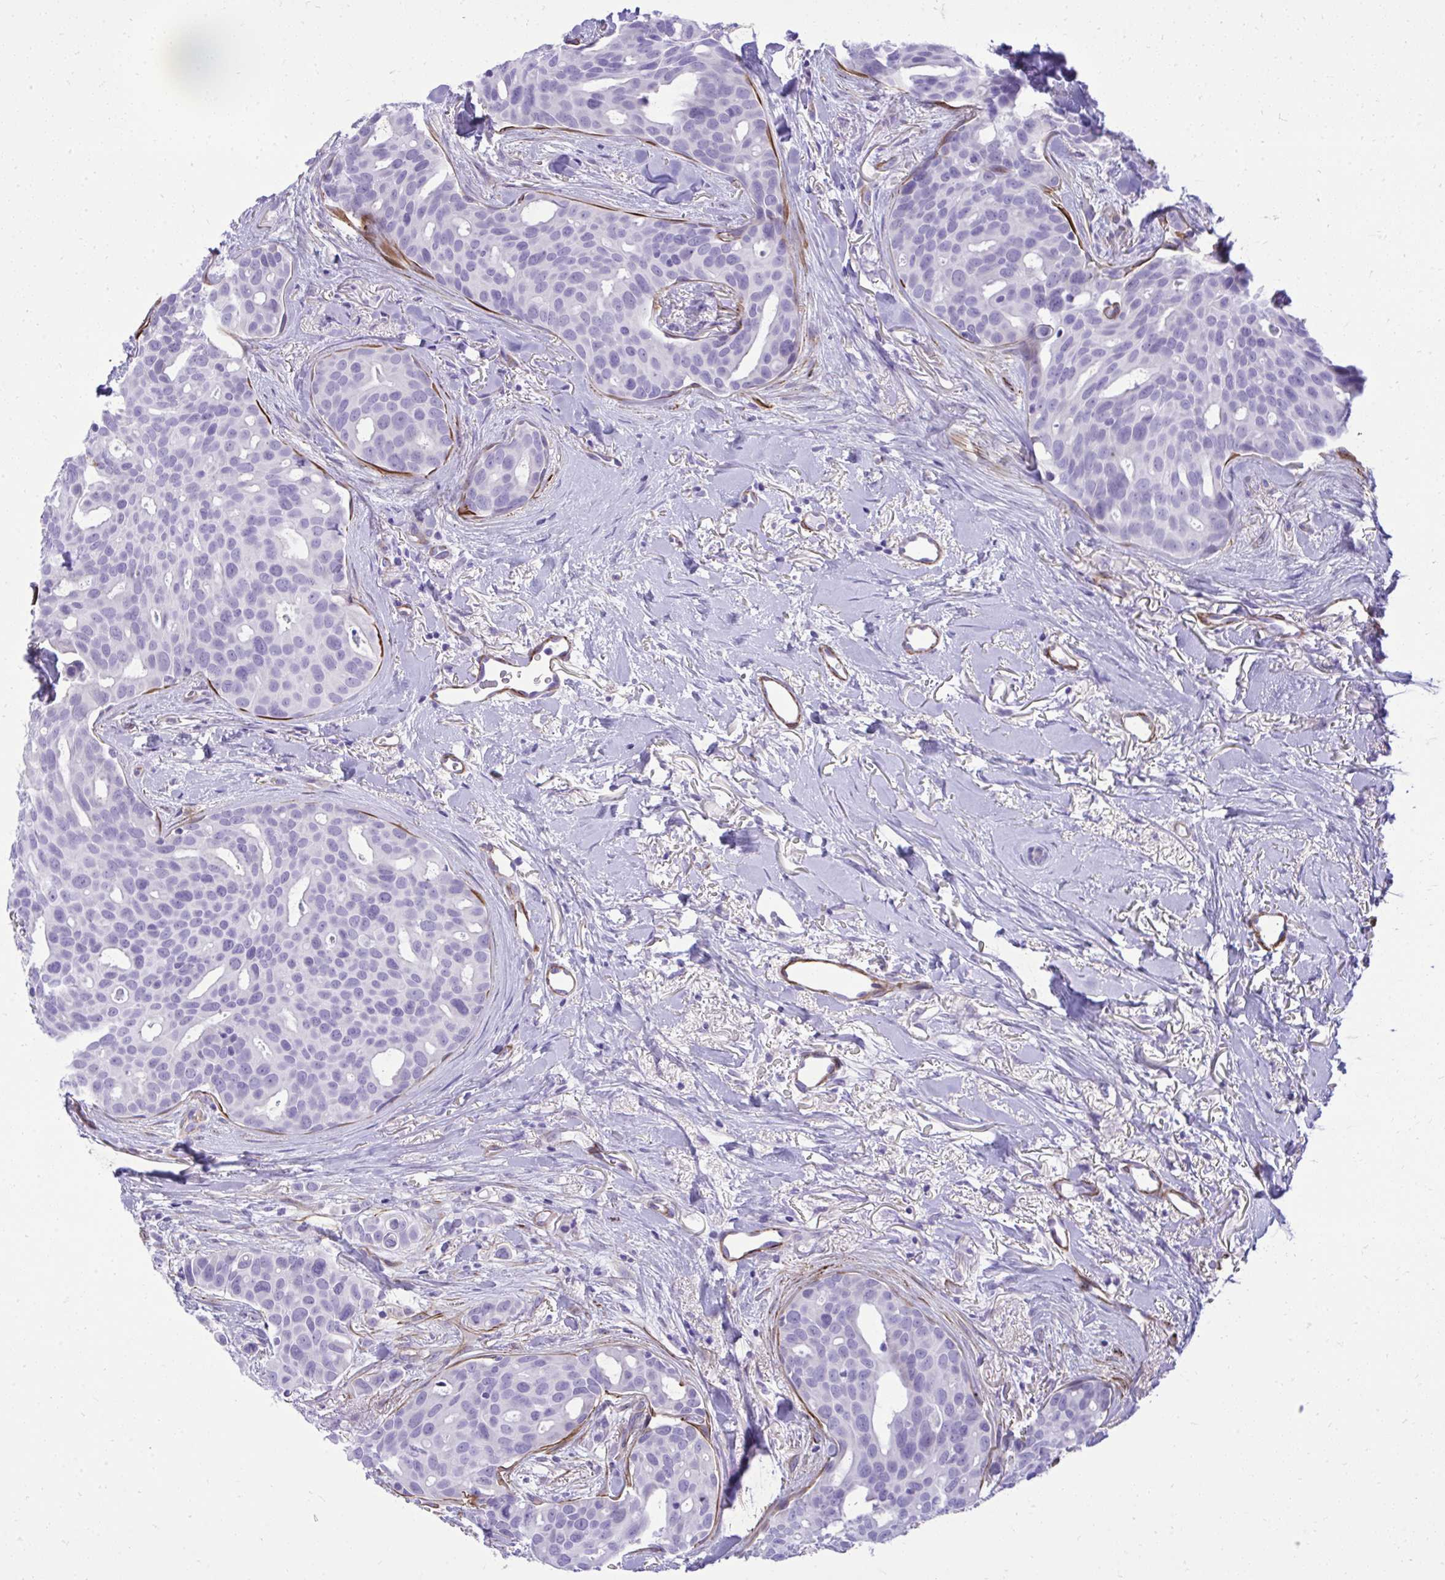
{"staining": {"intensity": "negative", "quantity": "none", "location": "none"}, "tissue": "breast cancer", "cell_type": "Tumor cells", "image_type": "cancer", "snomed": [{"axis": "morphology", "description": "Duct carcinoma"}, {"axis": "topography", "description": "Breast"}], "caption": "A high-resolution histopathology image shows immunohistochemistry (IHC) staining of breast cancer, which exhibits no significant expression in tumor cells.", "gene": "PITPNM3", "patient": {"sex": "female", "age": 54}}